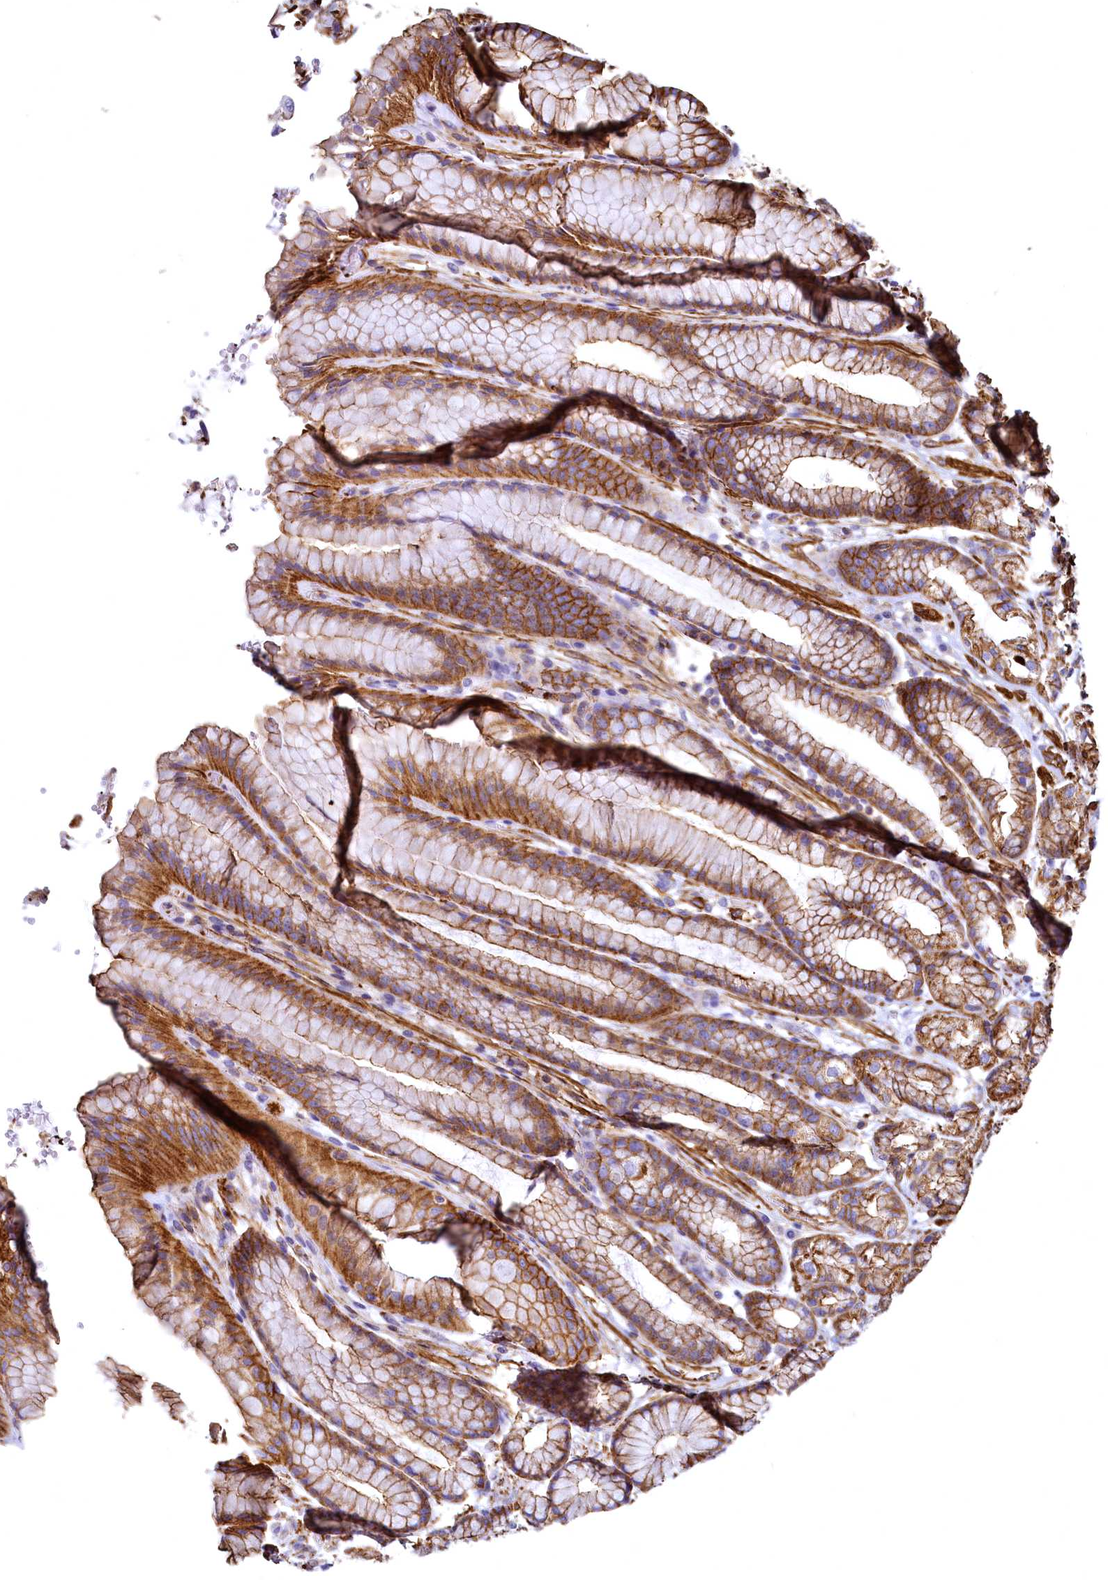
{"staining": {"intensity": "strong", "quantity": ">75%", "location": "cytoplasmic/membranous"}, "tissue": "stomach", "cell_type": "Glandular cells", "image_type": "normal", "snomed": [{"axis": "morphology", "description": "Normal tissue, NOS"}, {"axis": "morphology", "description": "Adenocarcinoma, NOS"}, {"axis": "topography", "description": "Stomach"}], "caption": "Strong cytoplasmic/membranous staining for a protein is identified in about >75% of glandular cells of normal stomach using immunohistochemistry.", "gene": "THBS1", "patient": {"sex": "male", "age": 57}}